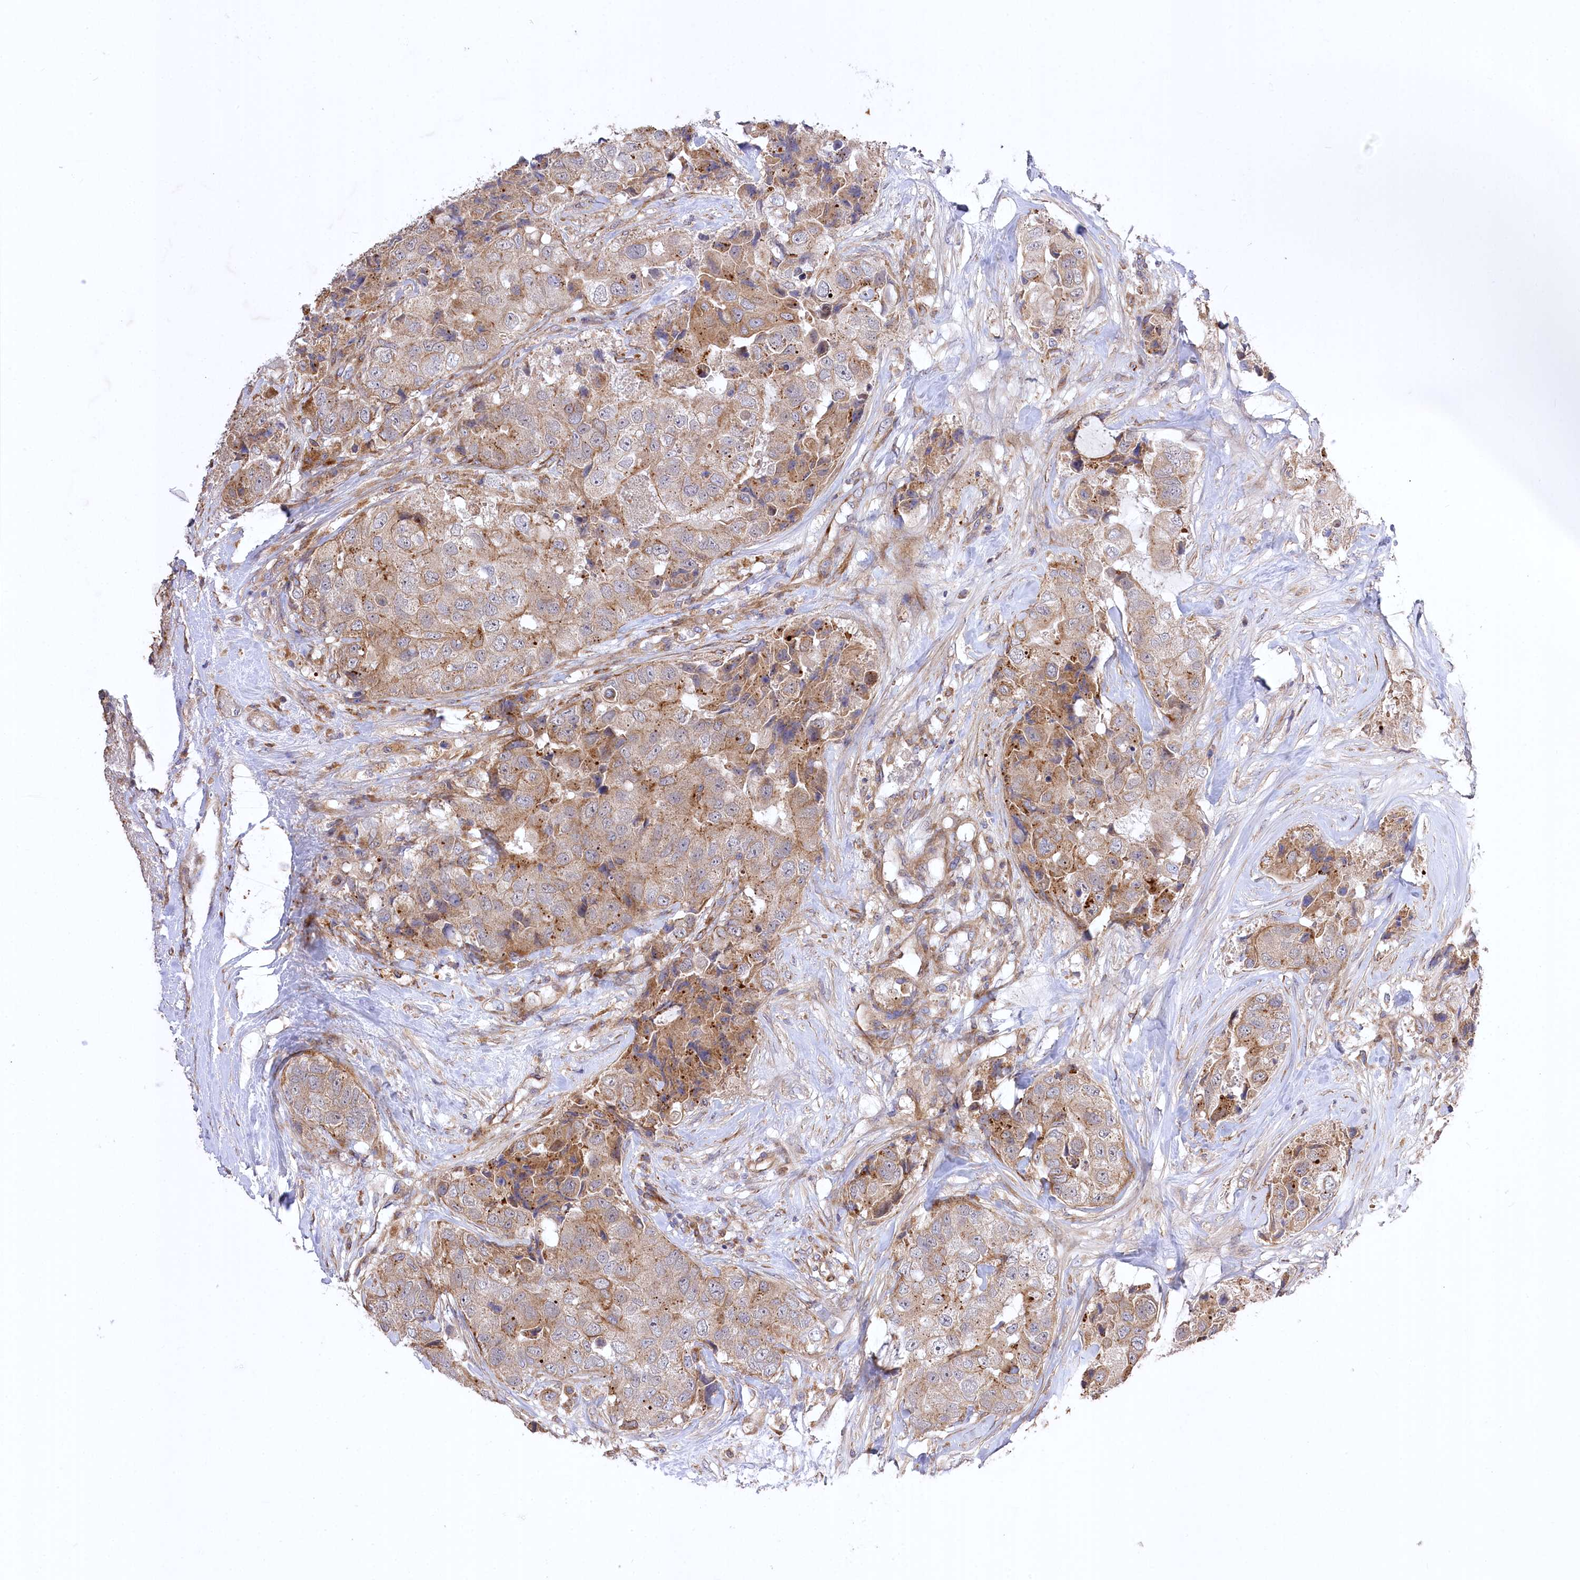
{"staining": {"intensity": "moderate", "quantity": ">75%", "location": "cytoplasmic/membranous"}, "tissue": "breast cancer", "cell_type": "Tumor cells", "image_type": "cancer", "snomed": [{"axis": "morphology", "description": "Duct carcinoma"}, {"axis": "topography", "description": "Breast"}], "caption": "Immunohistochemistry (IHC) photomicrograph of human infiltrating ductal carcinoma (breast) stained for a protein (brown), which demonstrates medium levels of moderate cytoplasmic/membranous staining in about >75% of tumor cells.", "gene": "TRUB1", "patient": {"sex": "female", "age": 62}}